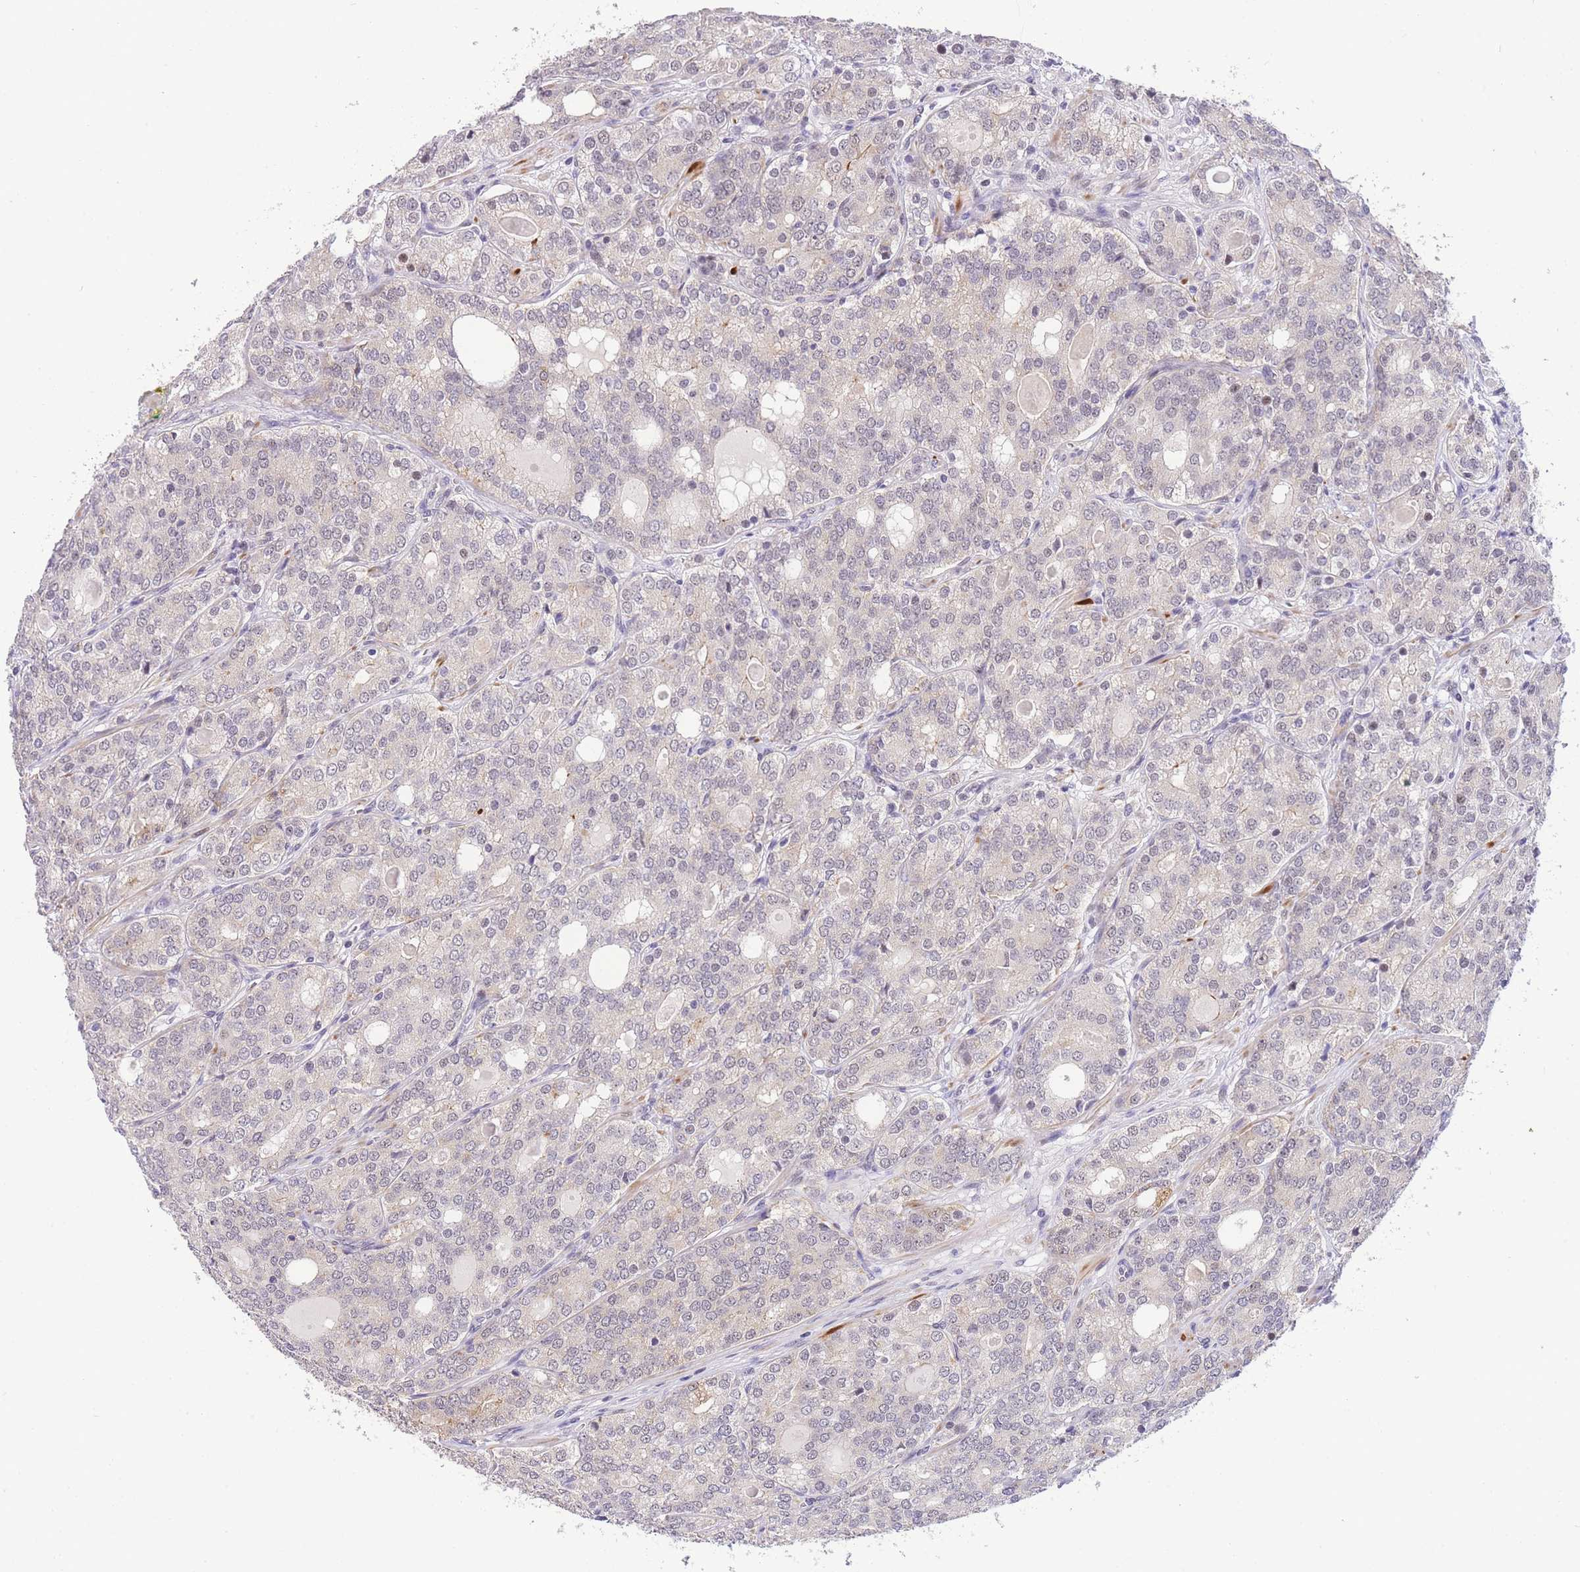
{"staining": {"intensity": "negative", "quantity": "none", "location": "none"}, "tissue": "prostate cancer", "cell_type": "Tumor cells", "image_type": "cancer", "snomed": [{"axis": "morphology", "description": "Adenocarcinoma, High grade"}, {"axis": "topography", "description": "Prostate"}], "caption": "Prostate cancer (adenocarcinoma (high-grade)) stained for a protein using IHC shows no staining tumor cells.", "gene": "SLC35F2", "patient": {"sex": "male", "age": 64}}